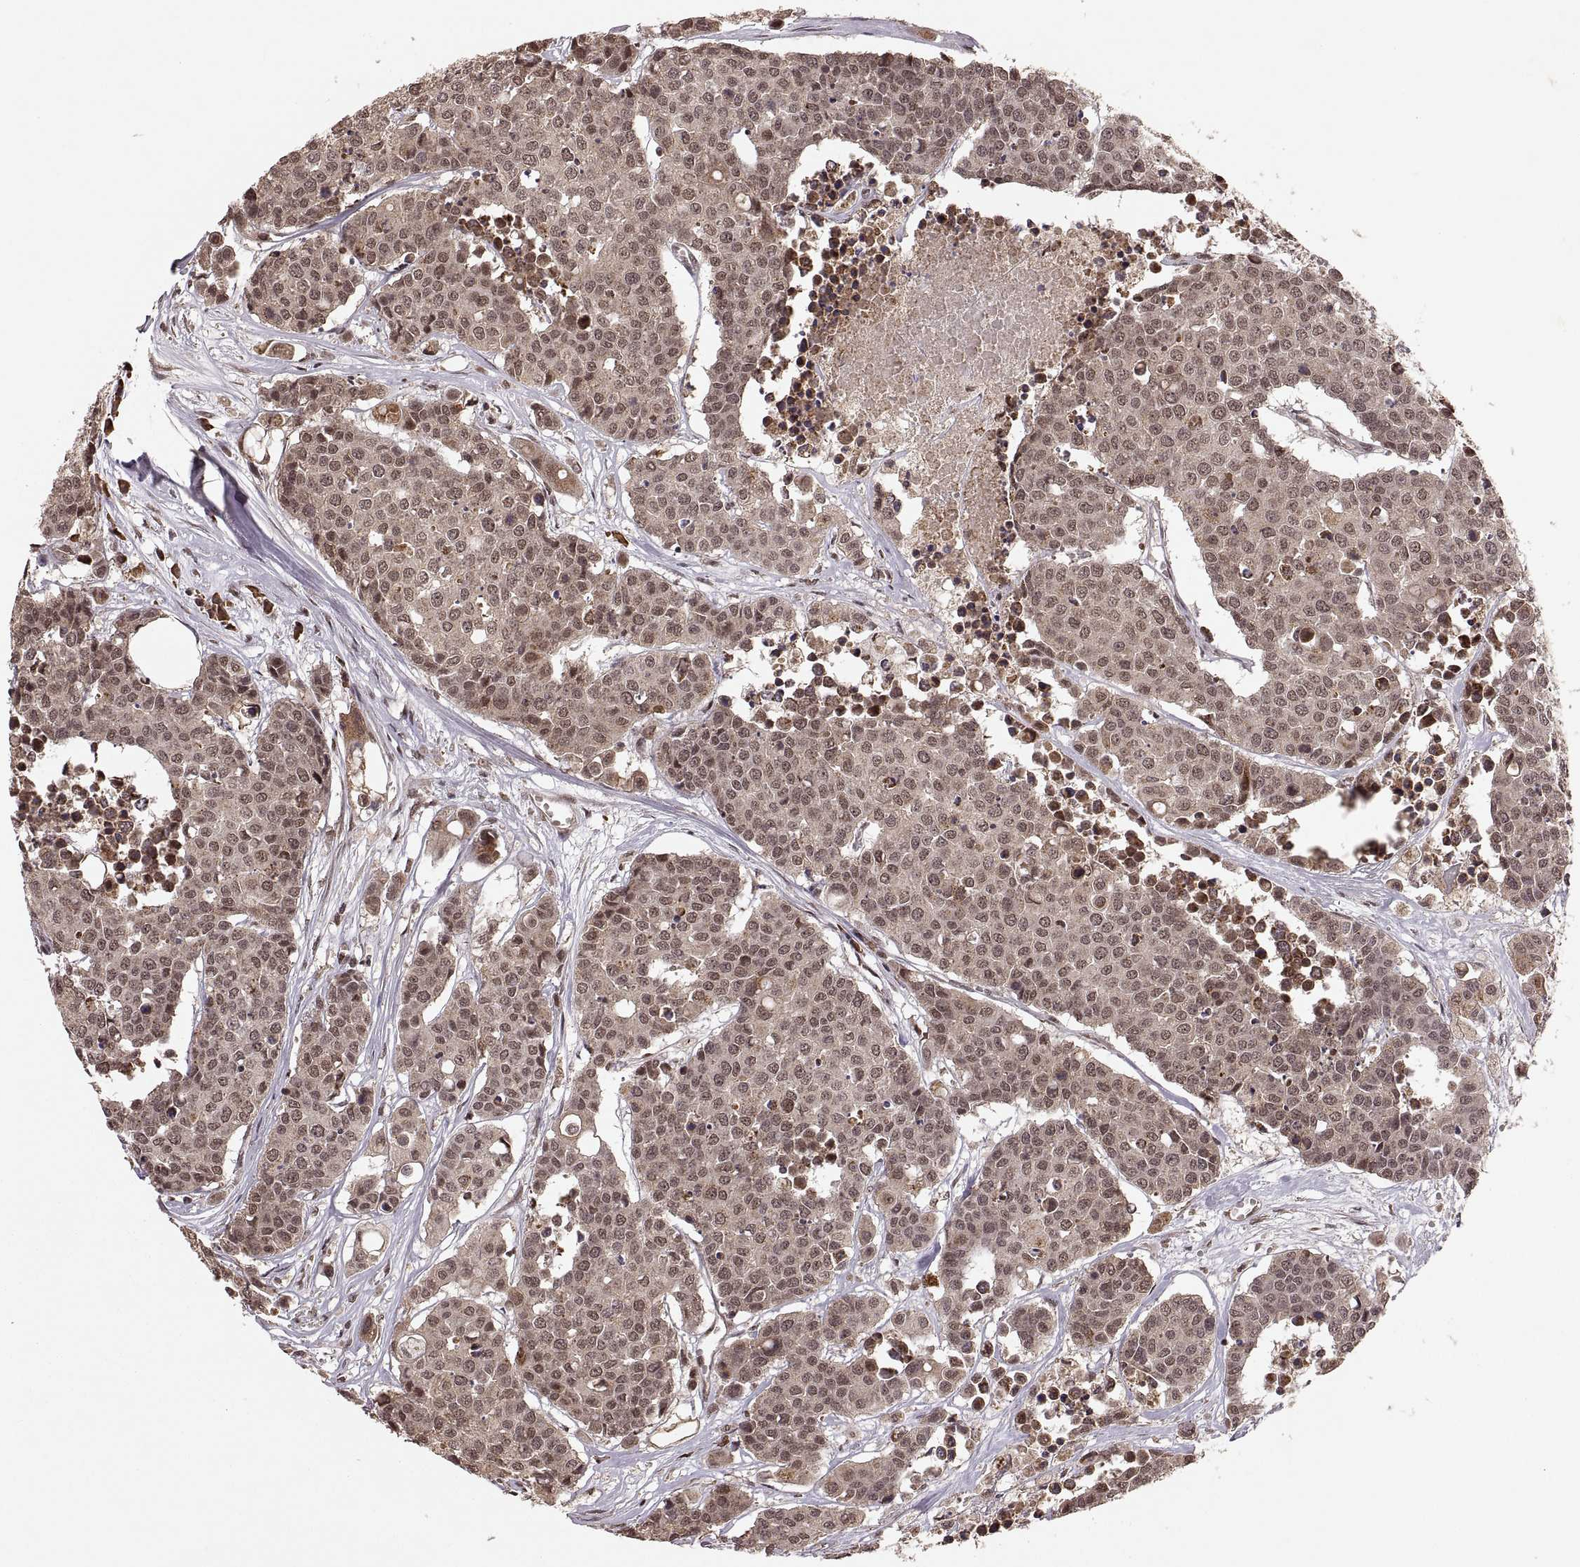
{"staining": {"intensity": "weak", "quantity": ">75%", "location": "cytoplasmic/membranous,nuclear"}, "tissue": "carcinoid", "cell_type": "Tumor cells", "image_type": "cancer", "snomed": [{"axis": "morphology", "description": "Carcinoid, malignant, NOS"}, {"axis": "topography", "description": "Colon"}], "caption": "There is low levels of weak cytoplasmic/membranous and nuclear expression in tumor cells of malignant carcinoid, as demonstrated by immunohistochemical staining (brown color).", "gene": "RFT1", "patient": {"sex": "male", "age": 81}}